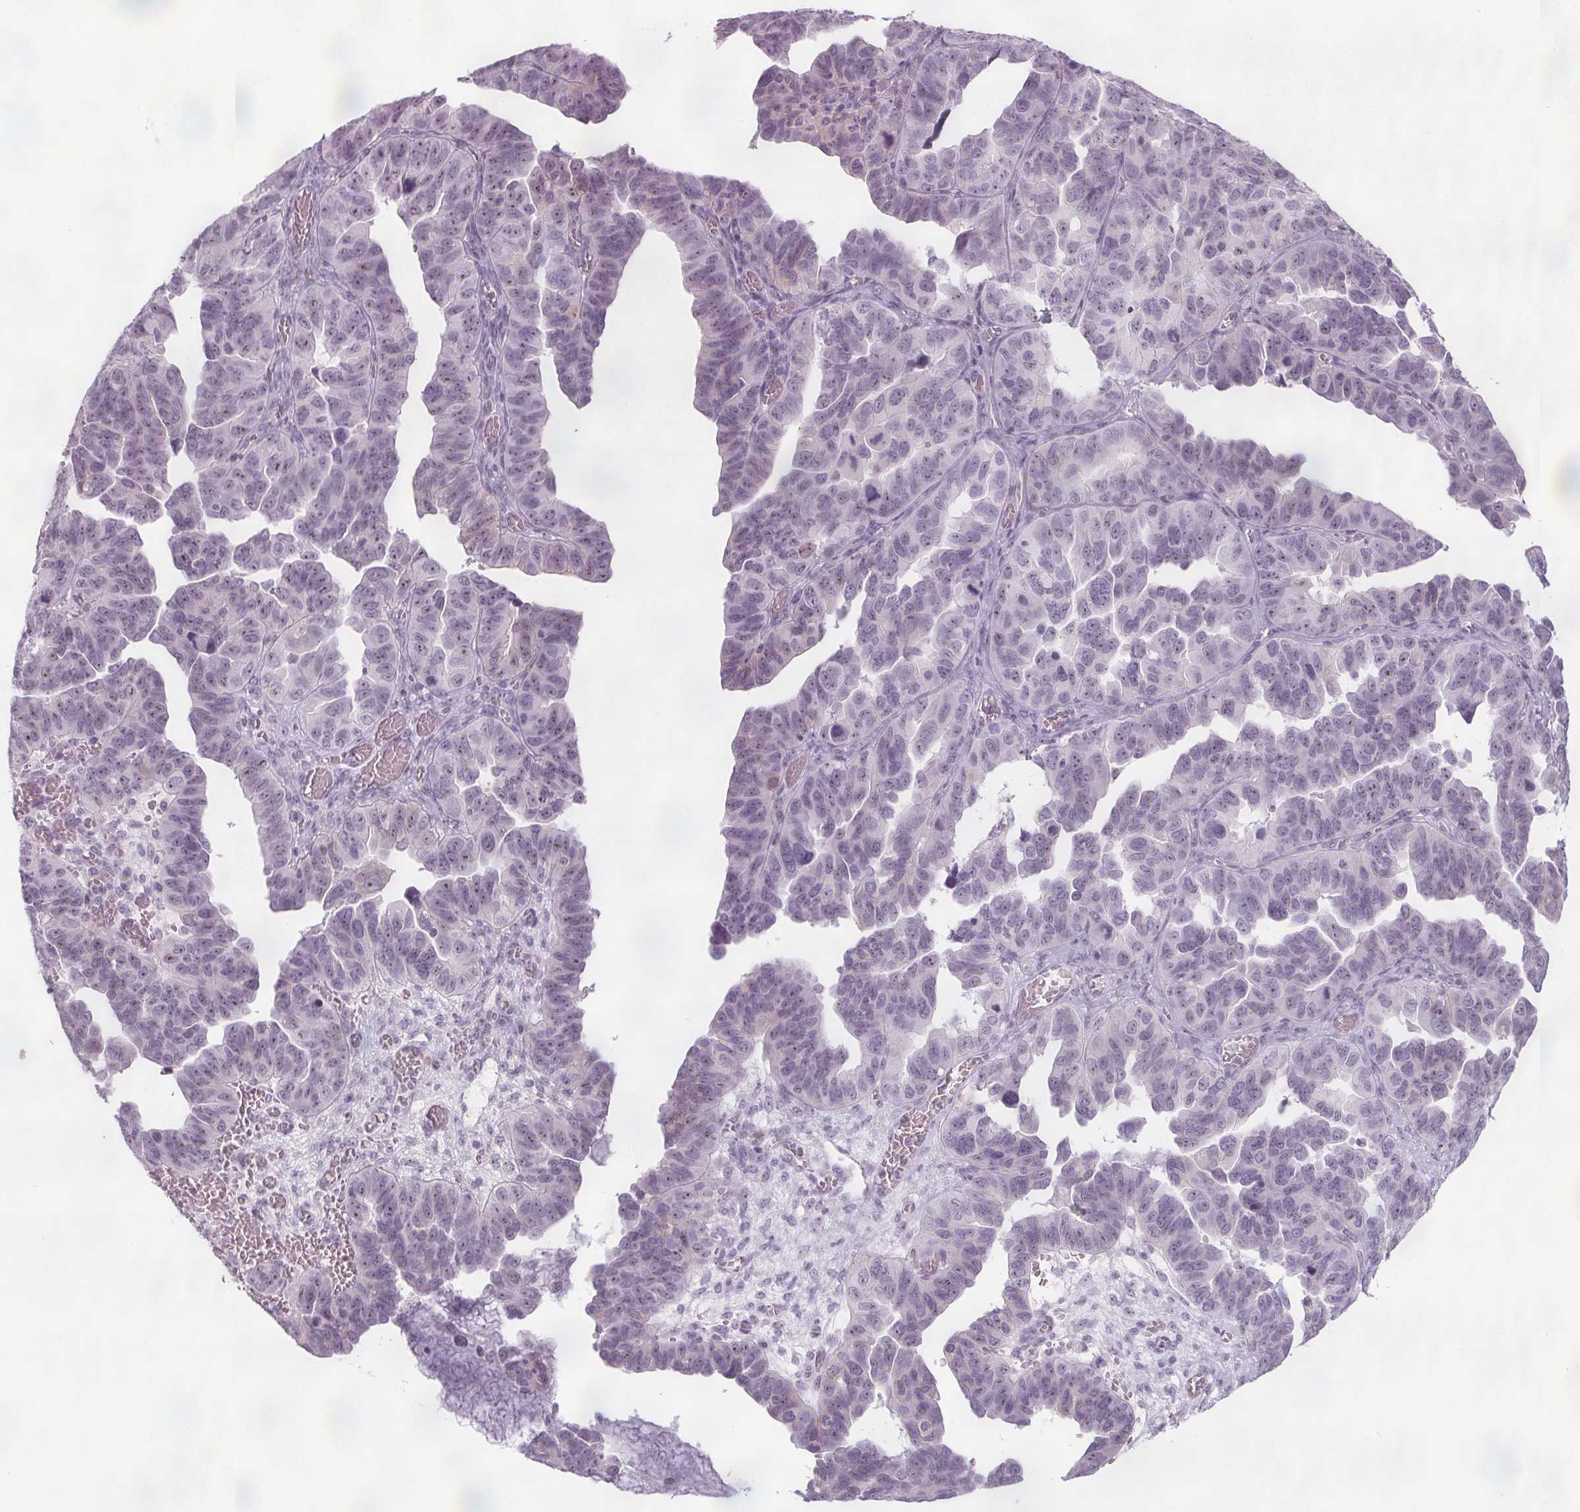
{"staining": {"intensity": "weak", "quantity": "<25%", "location": "nuclear"}, "tissue": "ovarian cancer", "cell_type": "Tumor cells", "image_type": "cancer", "snomed": [{"axis": "morphology", "description": "Cystadenocarcinoma, serous, NOS"}, {"axis": "topography", "description": "Ovary"}], "caption": "Tumor cells show no significant protein expression in serous cystadenocarcinoma (ovarian).", "gene": "NOLC1", "patient": {"sex": "female", "age": 64}}